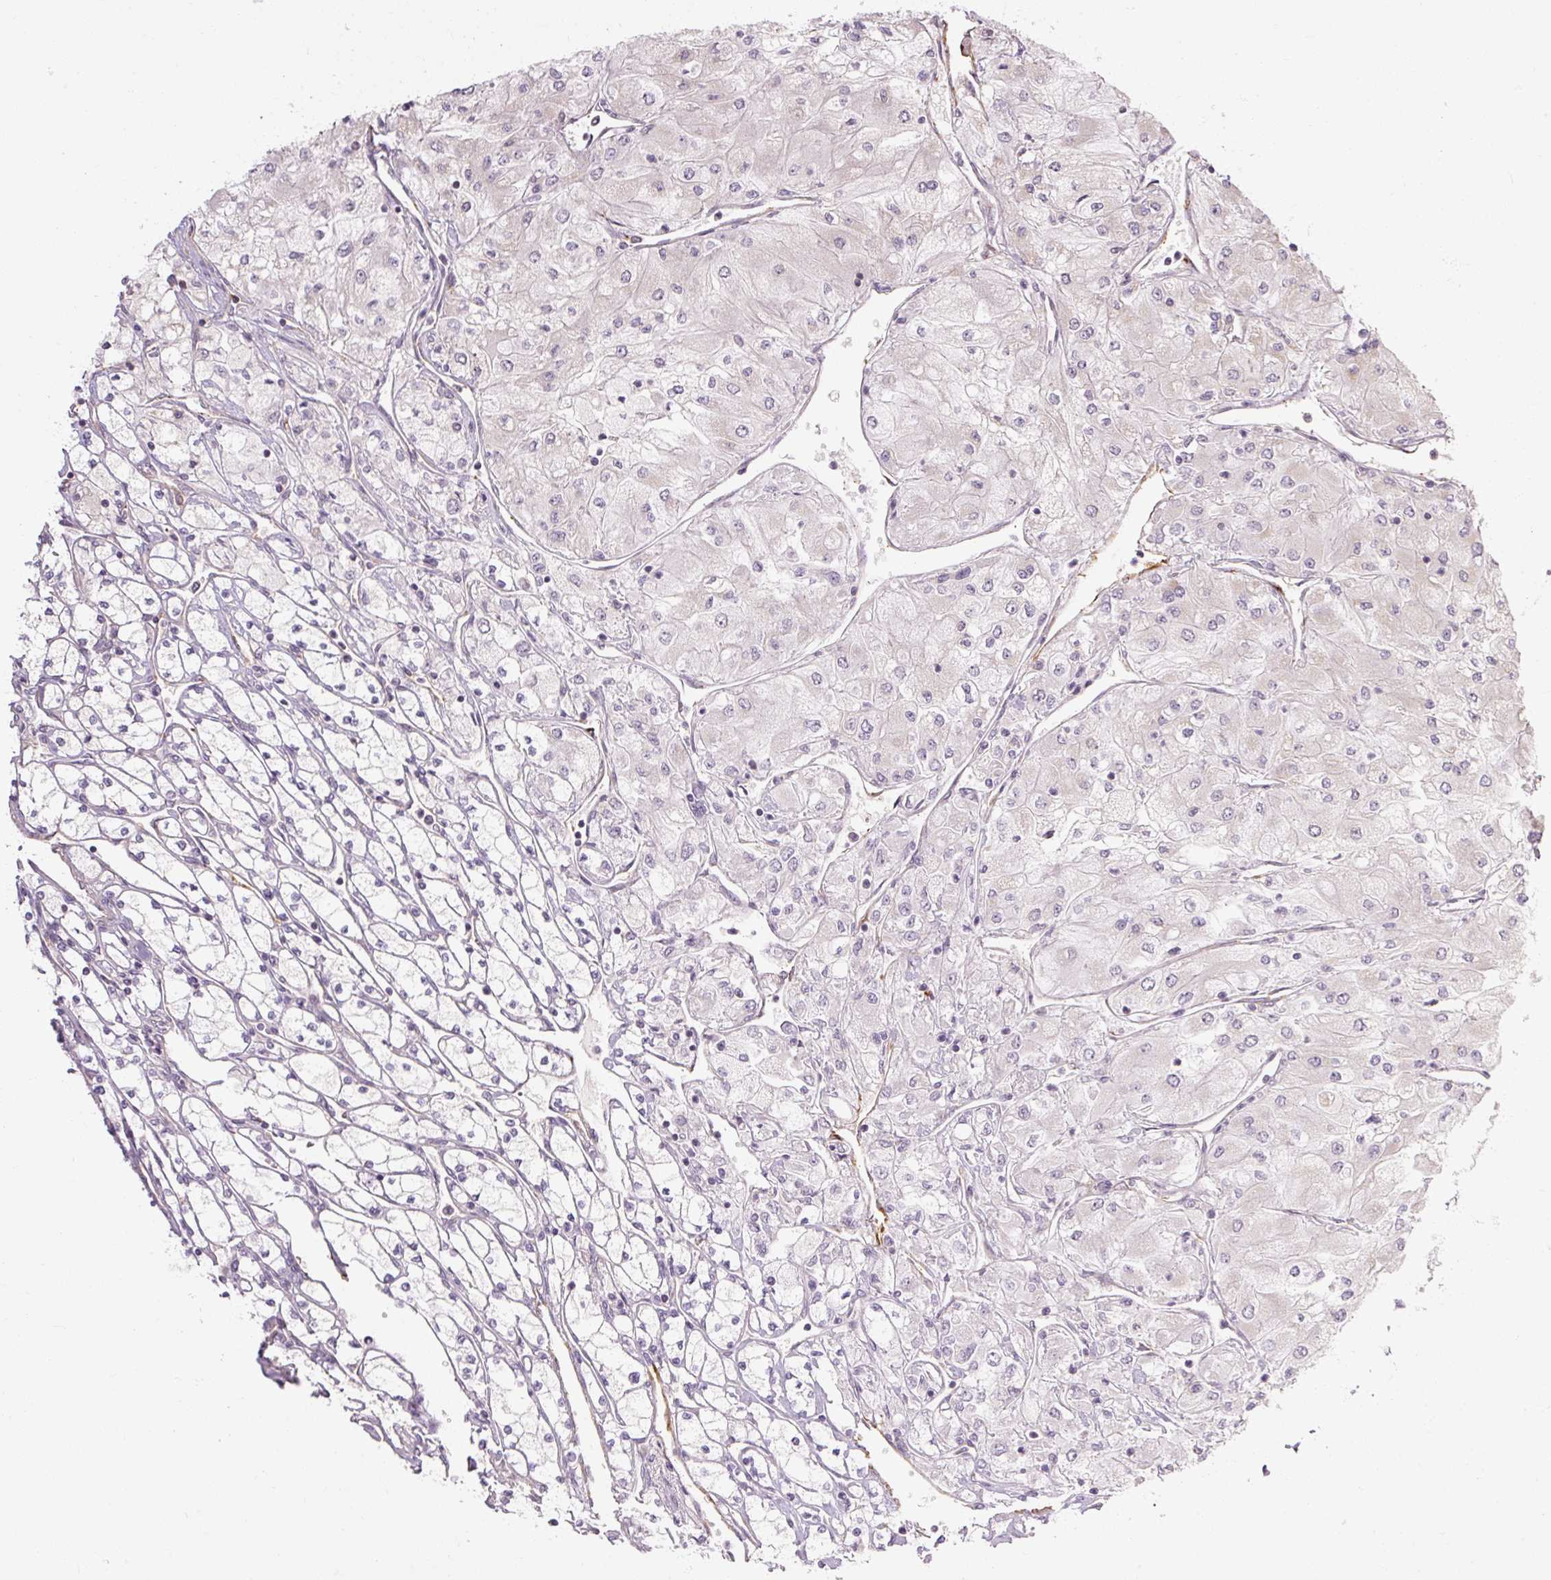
{"staining": {"intensity": "negative", "quantity": "none", "location": "none"}, "tissue": "renal cancer", "cell_type": "Tumor cells", "image_type": "cancer", "snomed": [{"axis": "morphology", "description": "Adenocarcinoma, NOS"}, {"axis": "topography", "description": "Kidney"}], "caption": "DAB immunohistochemical staining of adenocarcinoma (renal) shows no significant staining in tumor cells.", "gene": "RB1CC1", "patient": {"sex": "male", "age": 80}}